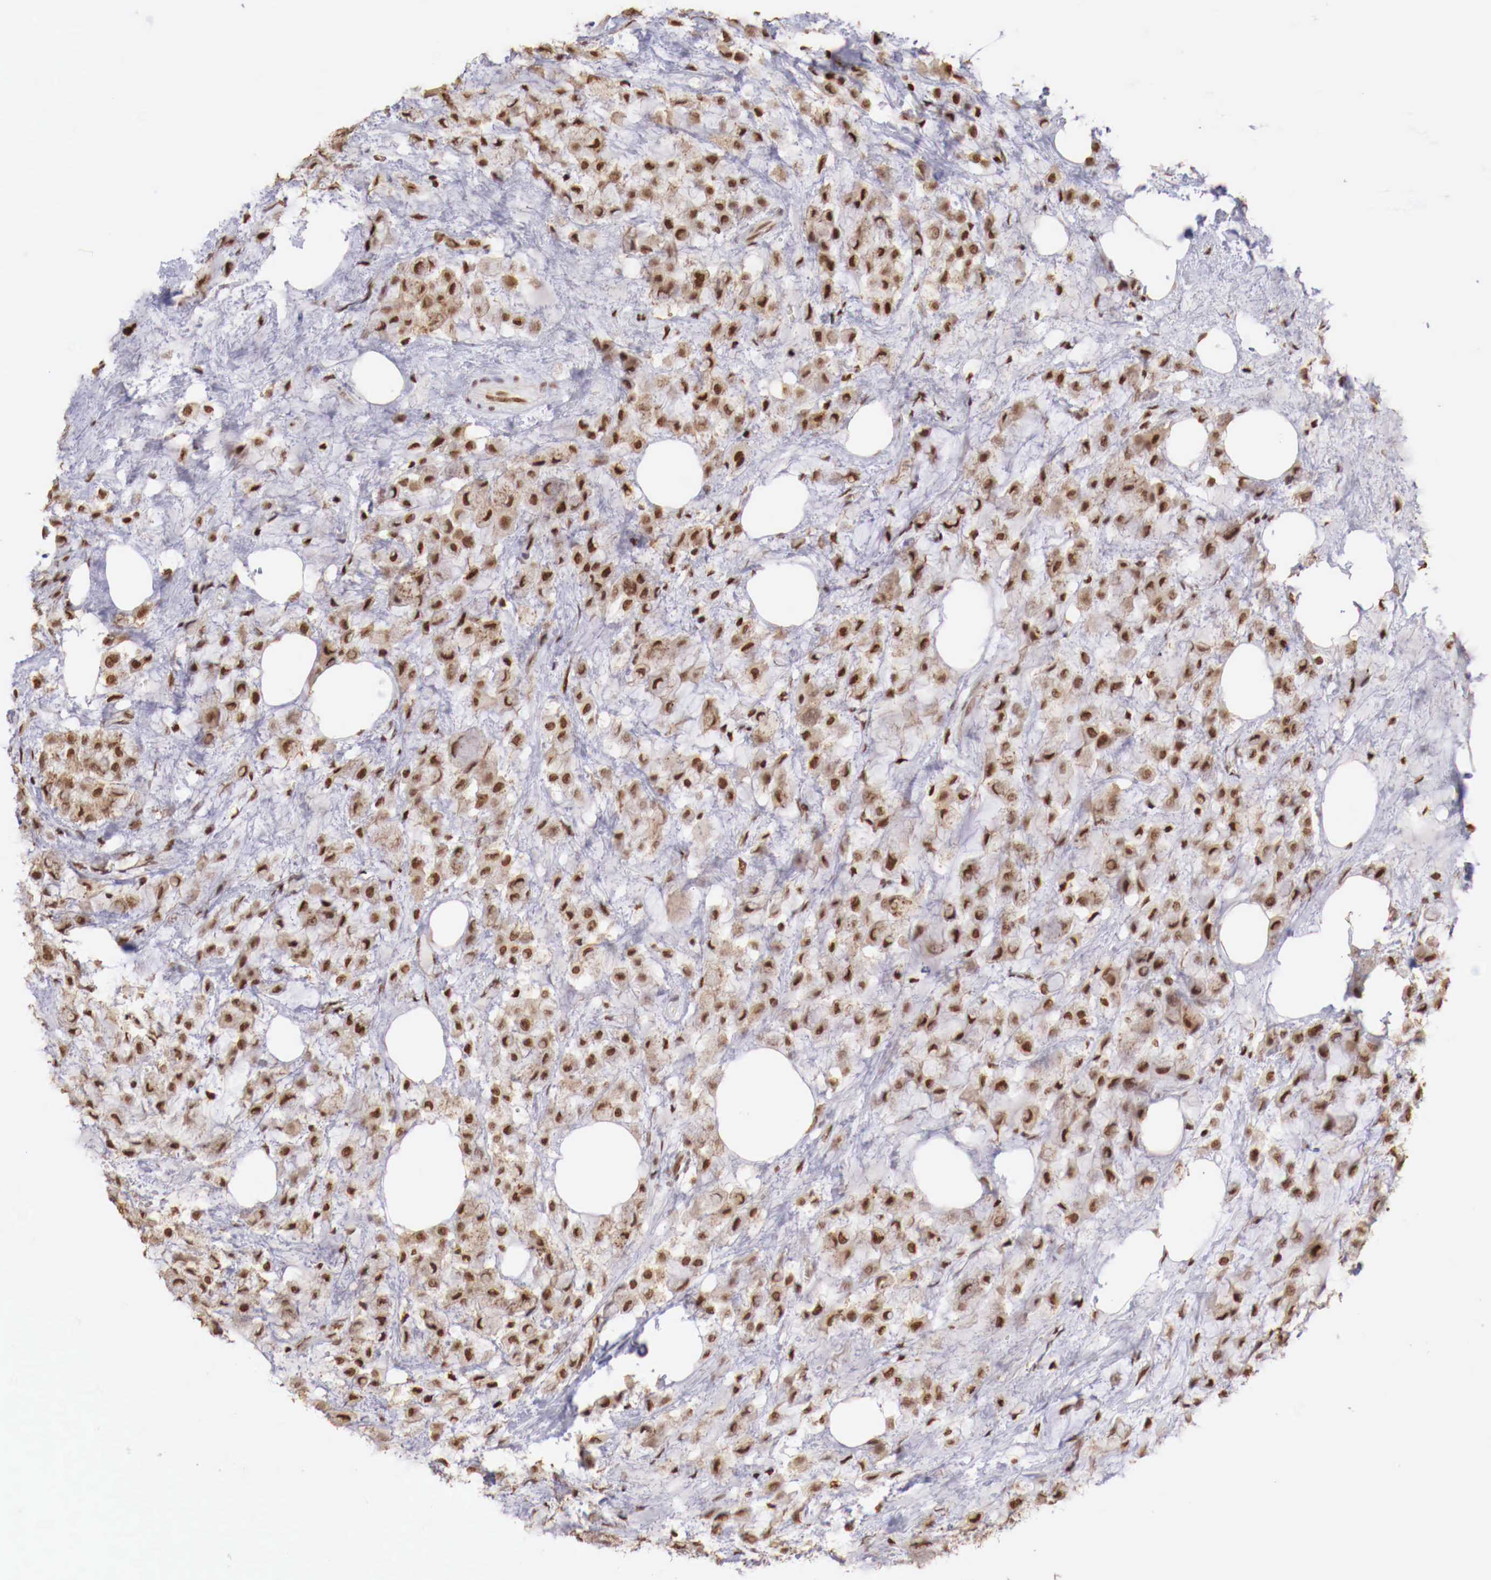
{"staining": {"intensity": "moderate", "quantity": ">75%", "location": "nuclear"}, "tissue": "breast cancer", "cell_type": "Tumor cells", "image_type": "cancer", "snomed": [{"axis": "morphology", "description": "Lobular carcinoma"}, {"axis": "topography", "description": "Breast"}], "caption": "Immunohistochemical staining of breast lobular carcinoma displays medium levels of moderate nuclear protein staining in approximately >75% of tumor cells. The protein is stained brown, and the nuclei are stained in blue (DAB IHC with brightfield microscopy, high magnification).", "gene": "MAX", "patient": {"sex": "female", "age": 85}}